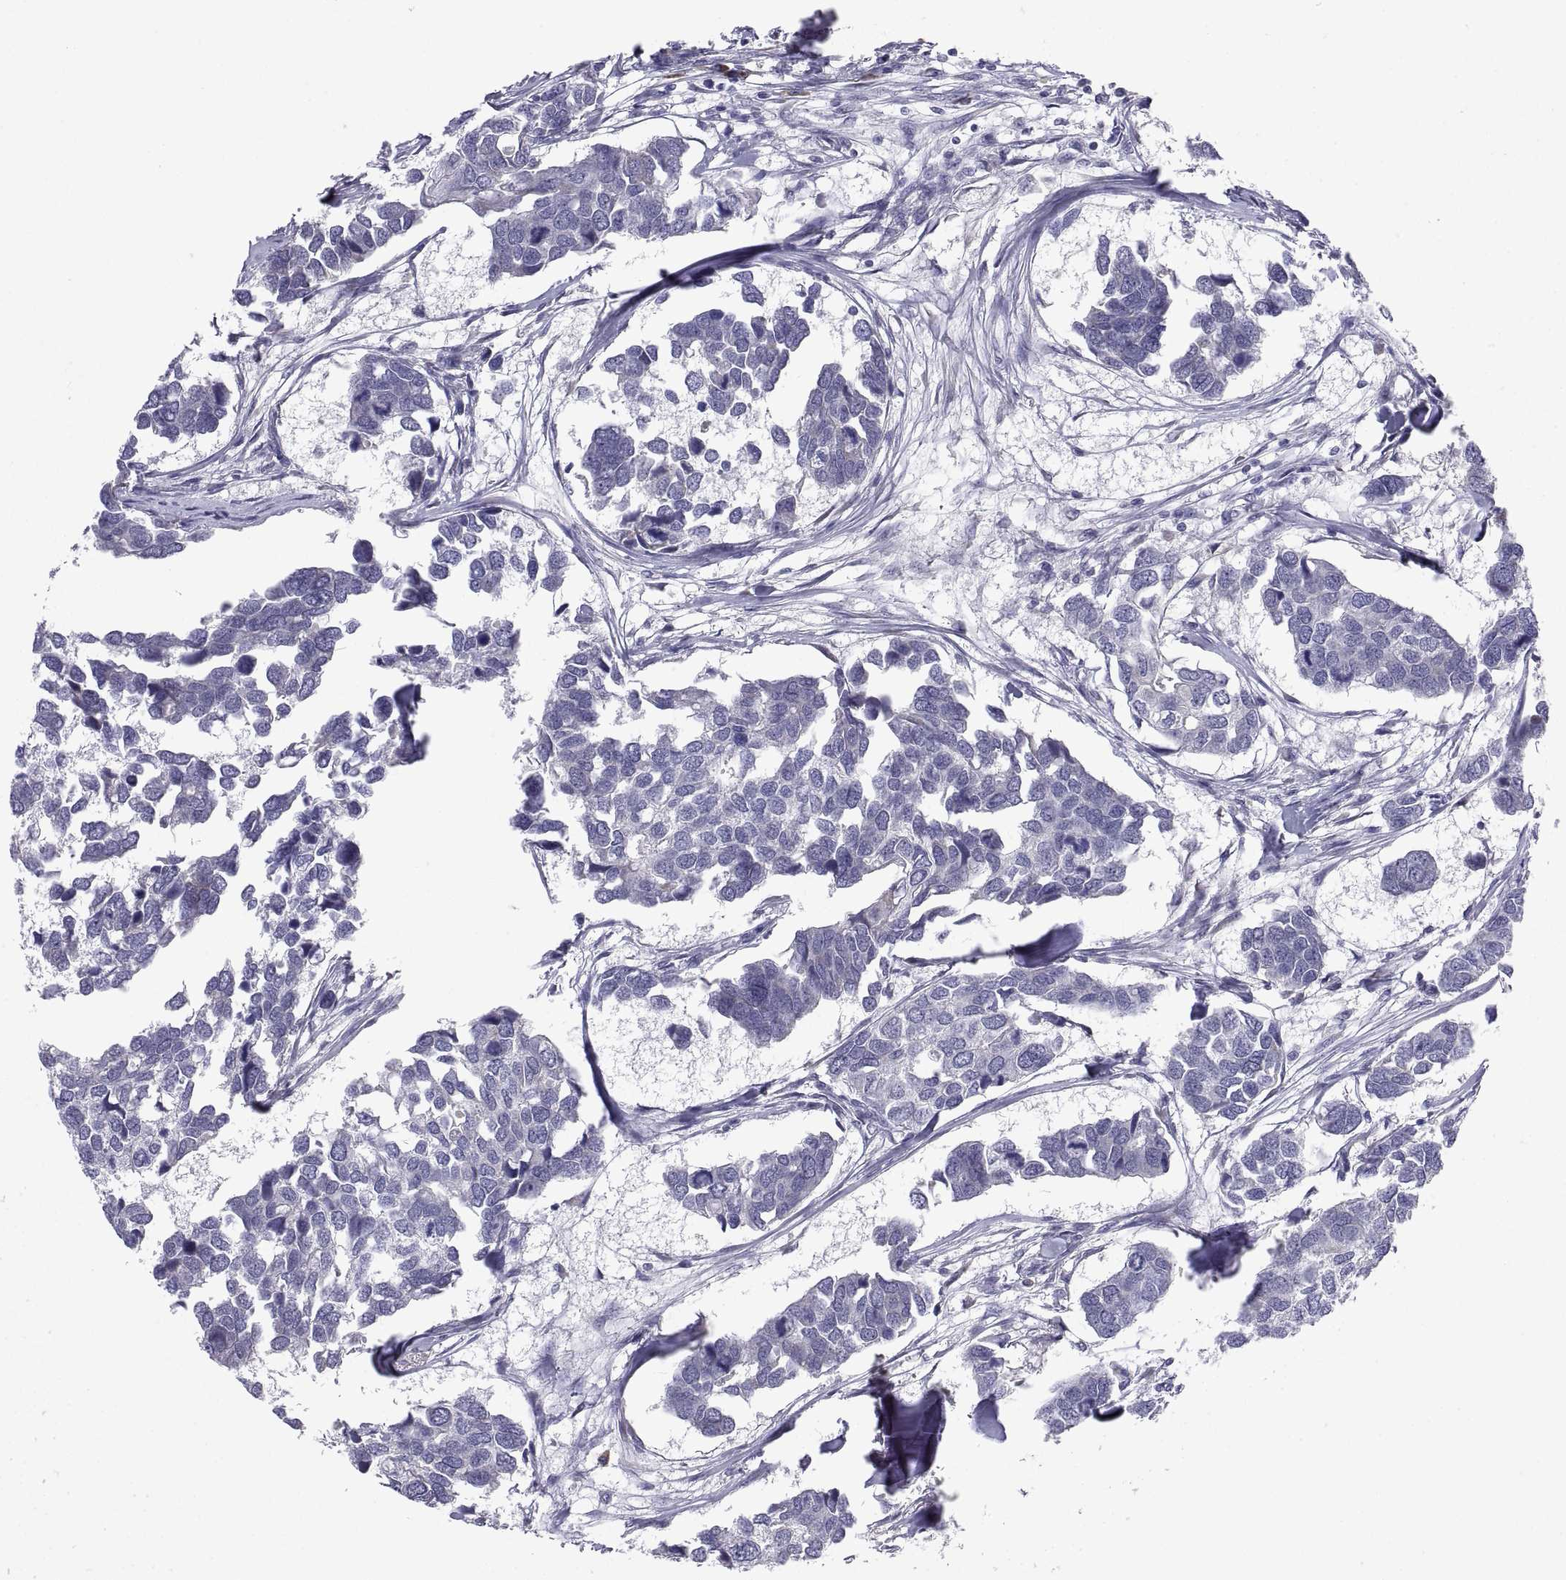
{"staining": {"intensity": "negative", "quantity": "none", "location": "none"}, "tissue": "breast cancer", "cell_type": "Tumor cells", "image_type": "cancer", "snomed": [{"axis": "morphology", "description": "Duct carcinoma"}, {"axis": "topography", "description": "Breast"}], "caption": "Histopathology image shows no significant protein expression in tumor cells of breast cancer (intraductal carcinoma). (DAB immunohistochemistry (IHC), high magnification).", "gene": "PKP1", "patient": {"sex": "female", "age": 83}}